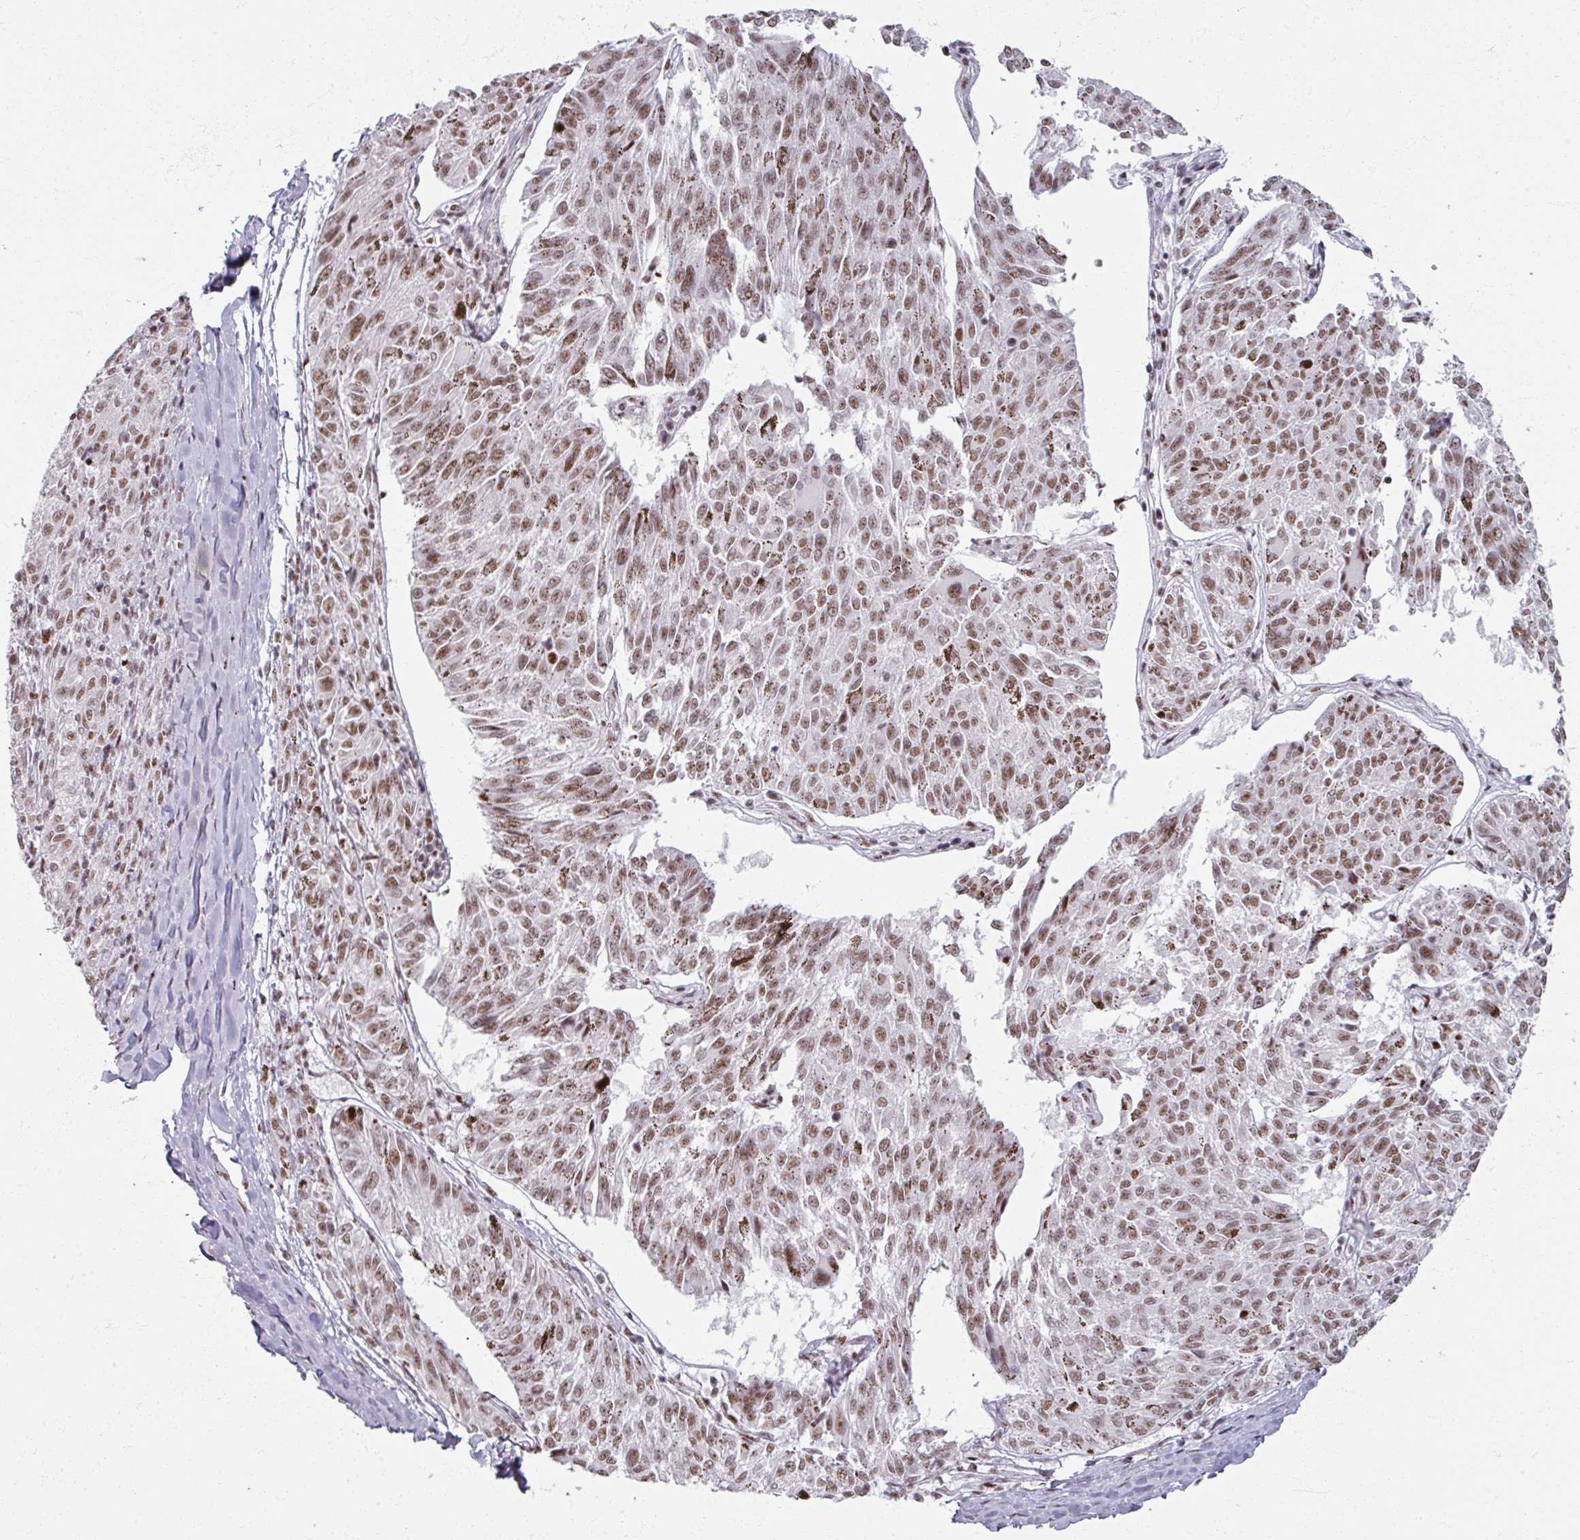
{"staining": {"intensity": "moderate", "quantity": ">75%", "location": "nuclear"}, "tissue": "melanoma", "cell_type": "Tumor cells", "image_type": "cancer", "snomed": [{"axis": "morphology", "description": "Malignant melanoma, NOS"}, {"axis": "topography", "description": "Skin"}], "caption": "DAB immunohistochemical staining of malignant melanoma demonstrates moderate nuclear protein expression in about >75% of tumor cells.", "gene": "ADAR", "patient": {"sex": "female", "age": 72}}